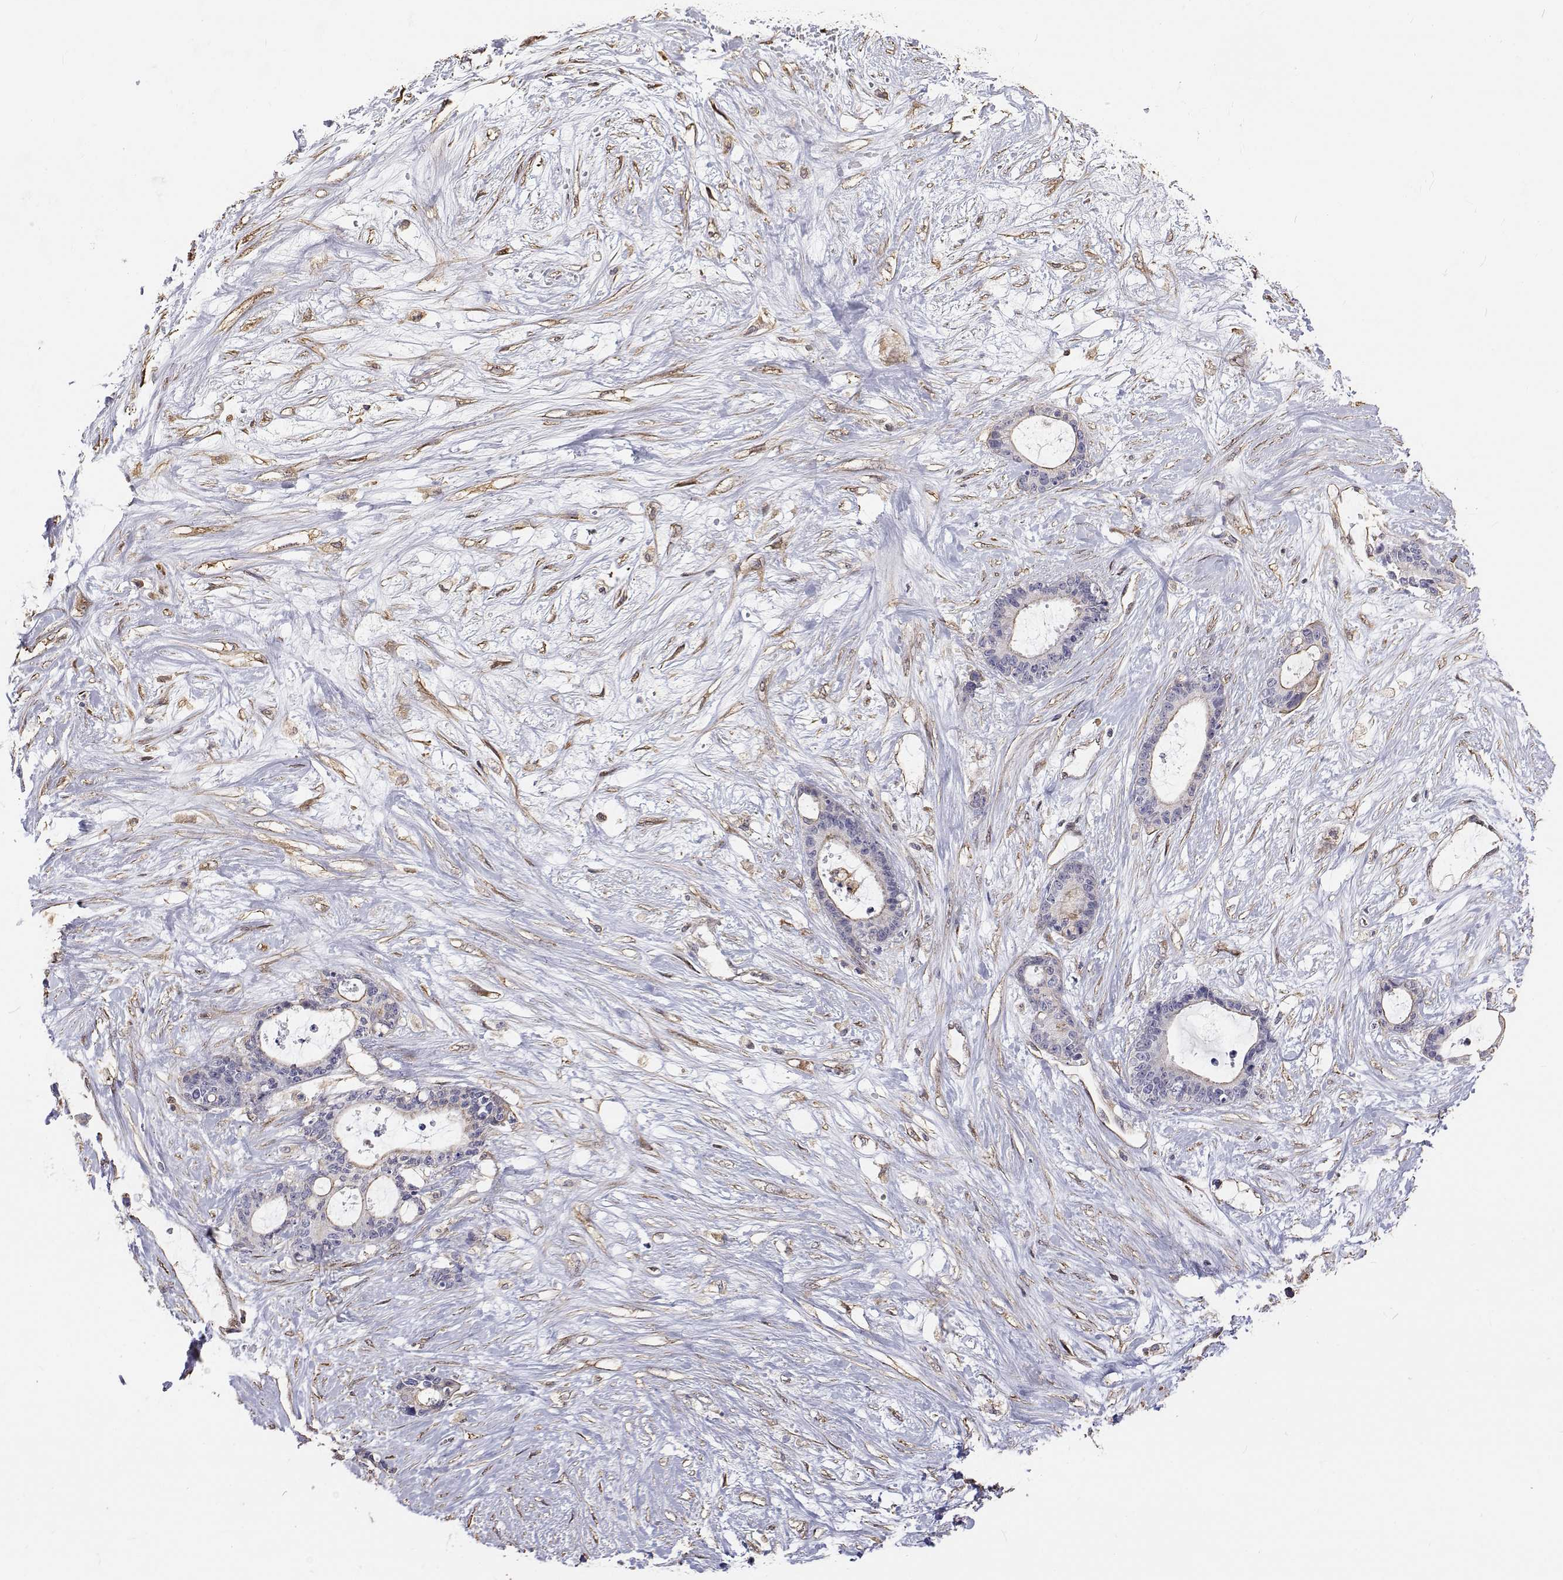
{"staining": {"intensity": "negative", "quantity": "none", "location": "none"}, "tissue": "liver cancer", "cell_type": "Tumor cells", "image_type": "cancer", "snomed": [{"axis": "morphology", "description": "Normal tissue, NOS"}, {"axis": "morphology", "description": "Cholangiocarcinoma"}, {"axis": "topography", "description": "Liver"}, {"axis": "topography", "description": "Peripheral nerve tissue"}], "caption": "The immunohistochemistry (IHC) photomicrograph has no significant staining in tumor cells of liver cancer (cholangiocarcinoma) tissue.", "gene": "GSDMA", "patient": {"sex": "female", "age": 73}}